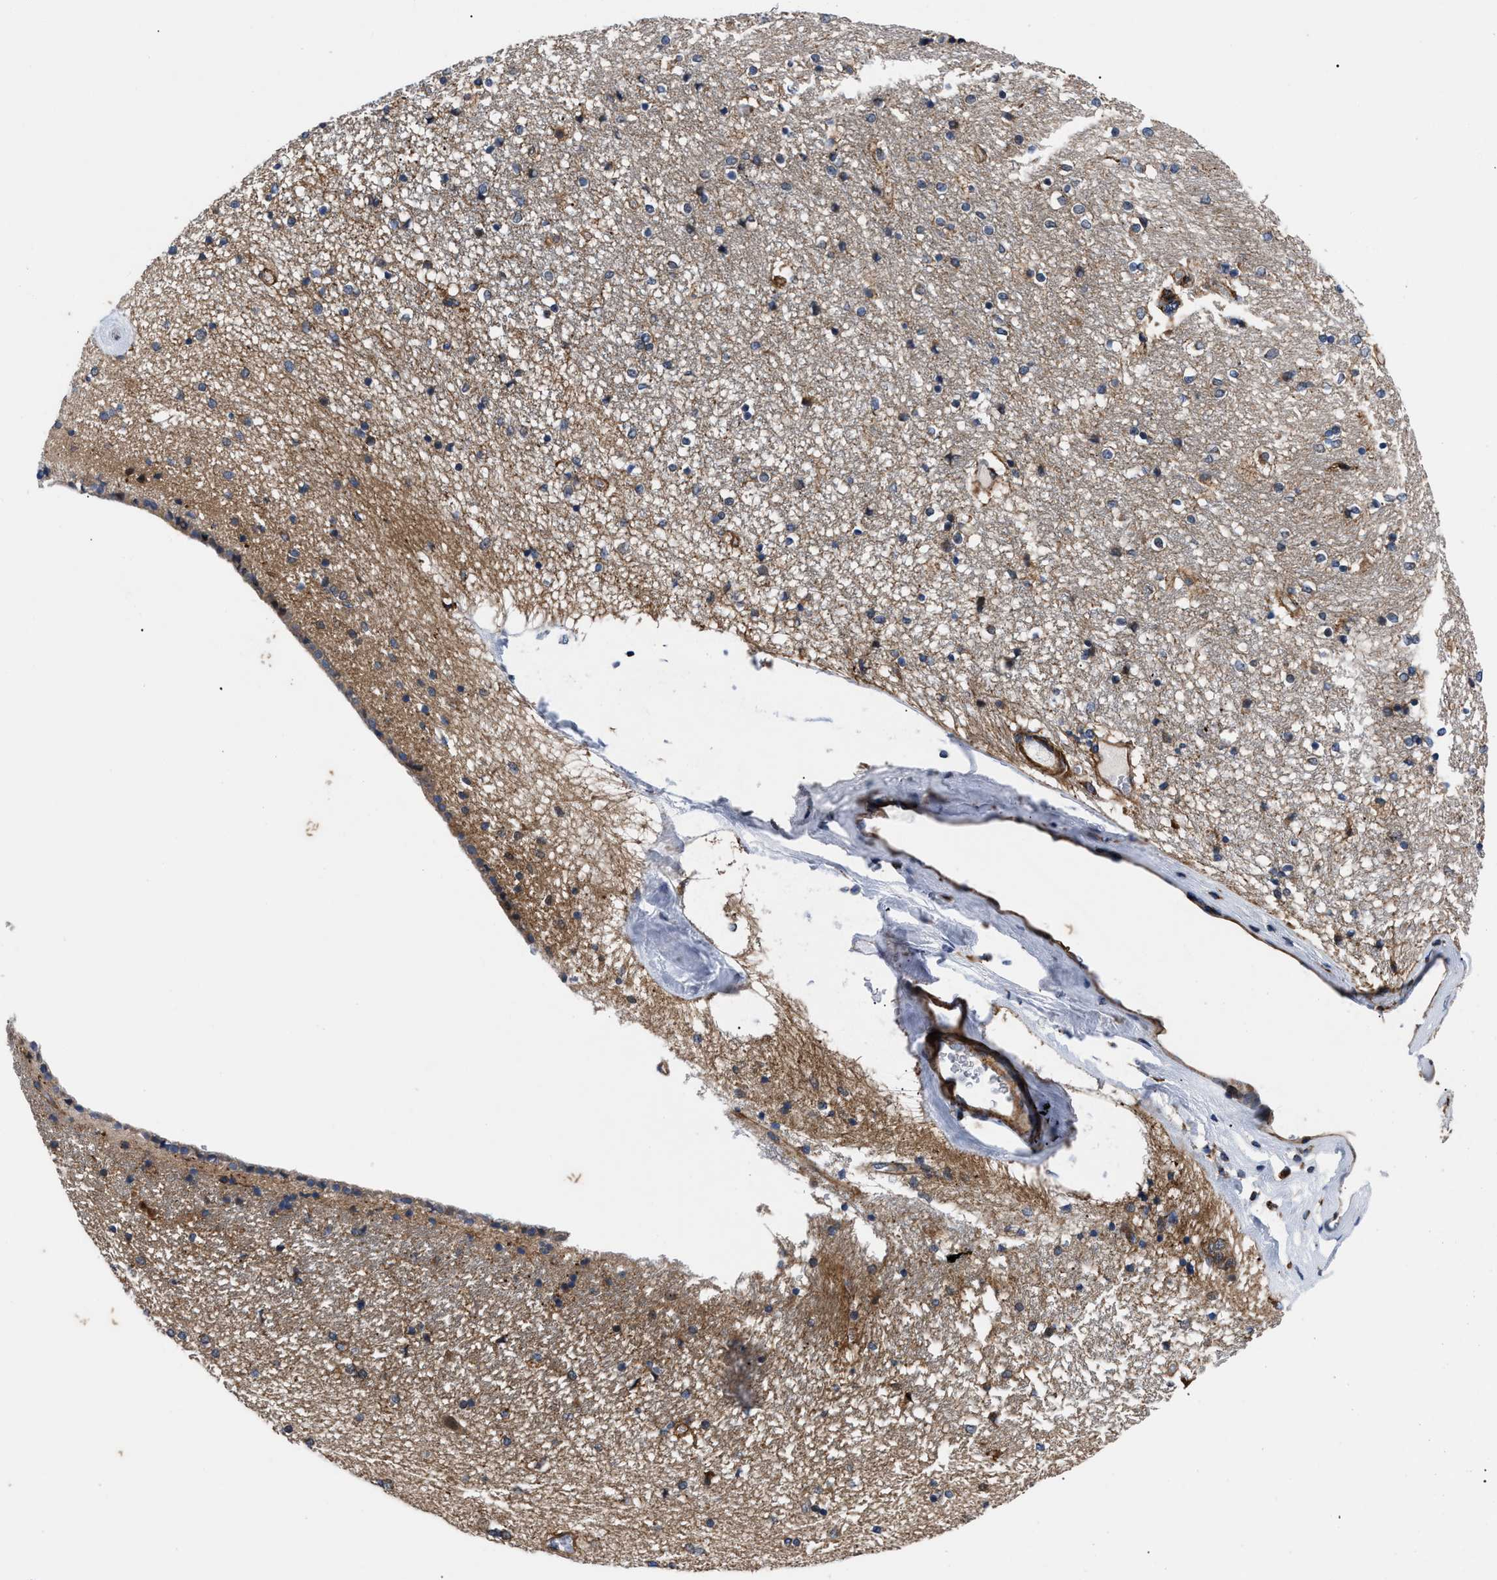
{"staining": {"intensity": "moderate", "quantity": "<25%", "location": "cytoplasmic/membranous"}, "tissue": "hippocampus", "cell_type": "Glial cells", "image_type": "normal", "snomed": [{"axis": "morphology", "description": "Normal tissue, NOS"}, {"axis": "topography", "description": "Hippocampus"}], "caption": "DAB (3,3'-diaminobenzidine) immunohistochemical staining of unremarkable human hippocampus reveals moderate cytoplasmic/membranous protein positivity in approximately <25% of glial cells. The staining was performed using DAB, with brown indicating positive protein expression. Nuclei are stained blue with hematoxylin.", "gene": "SPAST", "patient": {"sex": "female", "age": 54}}